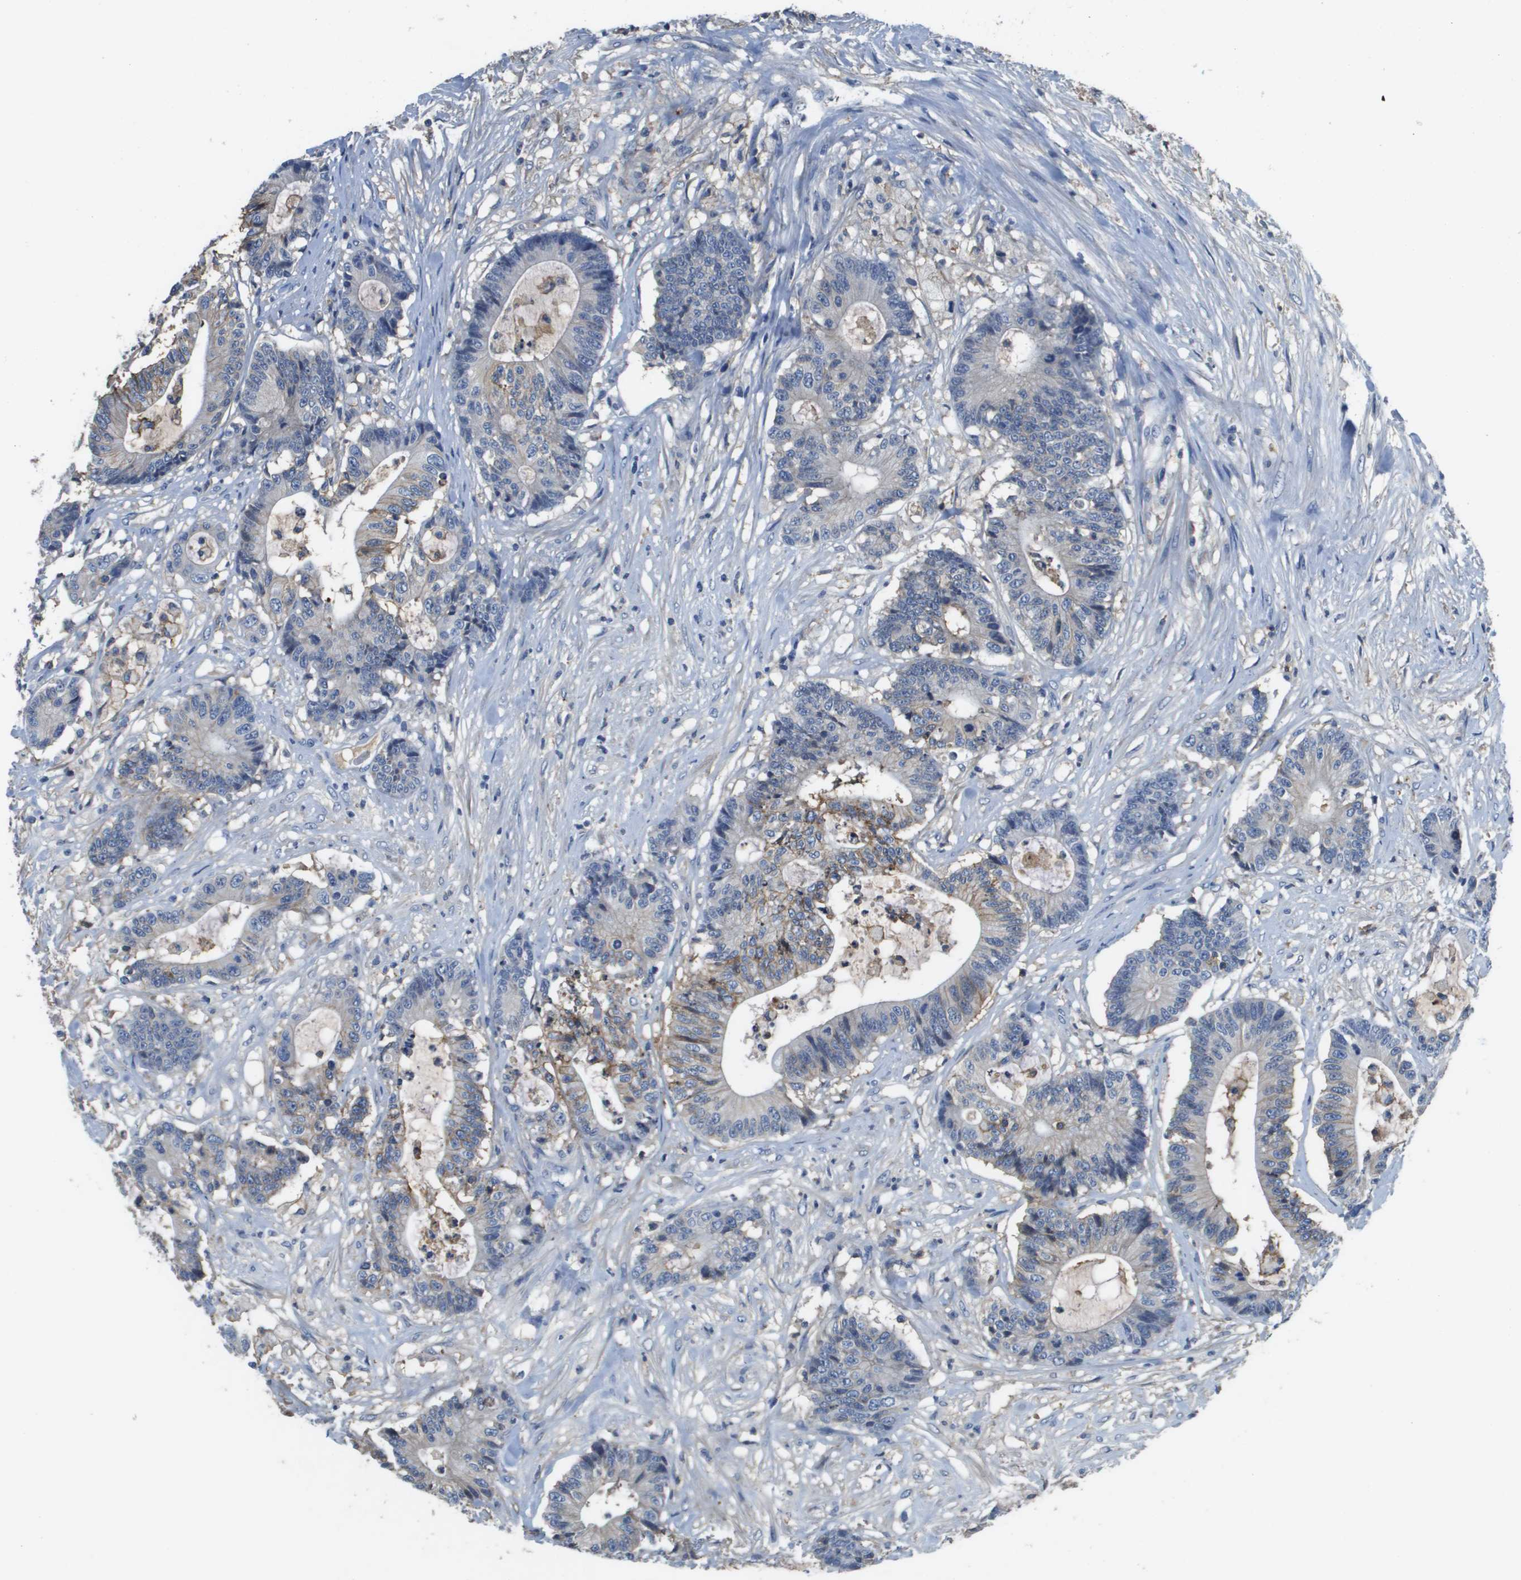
{"staining": {"intensity": "weak", "quantity": "25%-75%", "location": "cytoplasmic/membranous"}, "tissue": "colorectal cancer", "cell_type": "Tumor cells", "image_type": "cancer", "snomed": [{"axis": "morphology", "description": "Adenocarcinoma, NOS"}, {"axis": "topography", "description": "Colon"}], "caption": "Colorectal cancer was stained to show a protein in brown. There is low levels of weak cytoplasmic/membranous positivity in approximately 25%-75% of tumor cells. (DAB IHC with brightfield microscopy, high magnification).", "gene": "SLC16A3", "patient": {"sex": "female", "age": 84}}